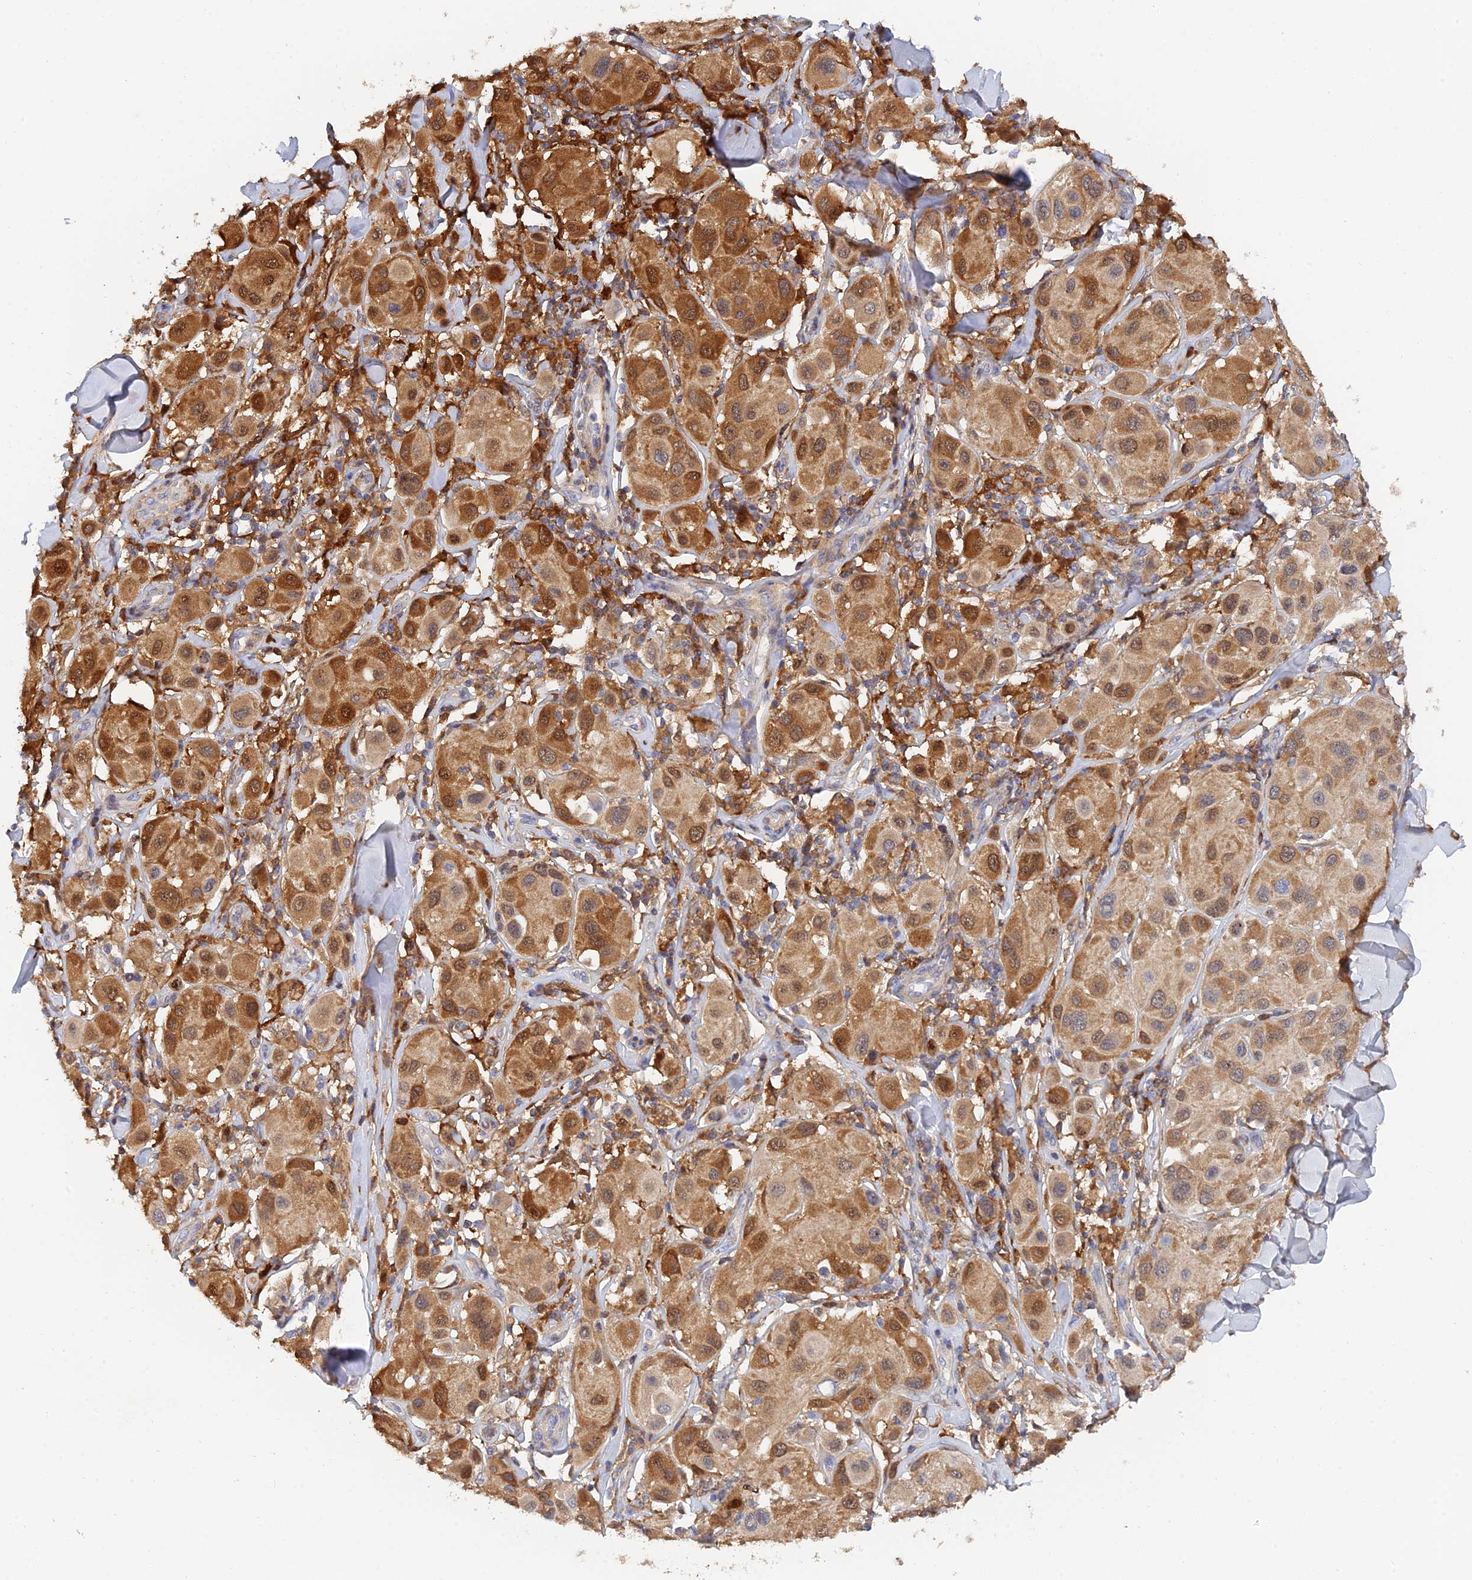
{"staining": {"intensity": "moderate", "quantity": ">75%", "location": "cytoplasmic/membranous,nuclear"}, "tissue": "melanoma", "cell_type": "Tumor cells", "image_type": "cancer", "snomed": [{"axis": "morphology", "description": "Malignant melanoma, Metastatic site"}, {"axis": "topography", "description": "Skin"}], "caption": "Malignant melanoma (metastatic site) was stained to show a protein in brown. There is medium levels of moderate cytoplasmic/membranous and nuclear positivity in approximately >75% of tumor cells.", "gene": "SPATA5L1", "patient": {"sex": "male", "age": 41}}